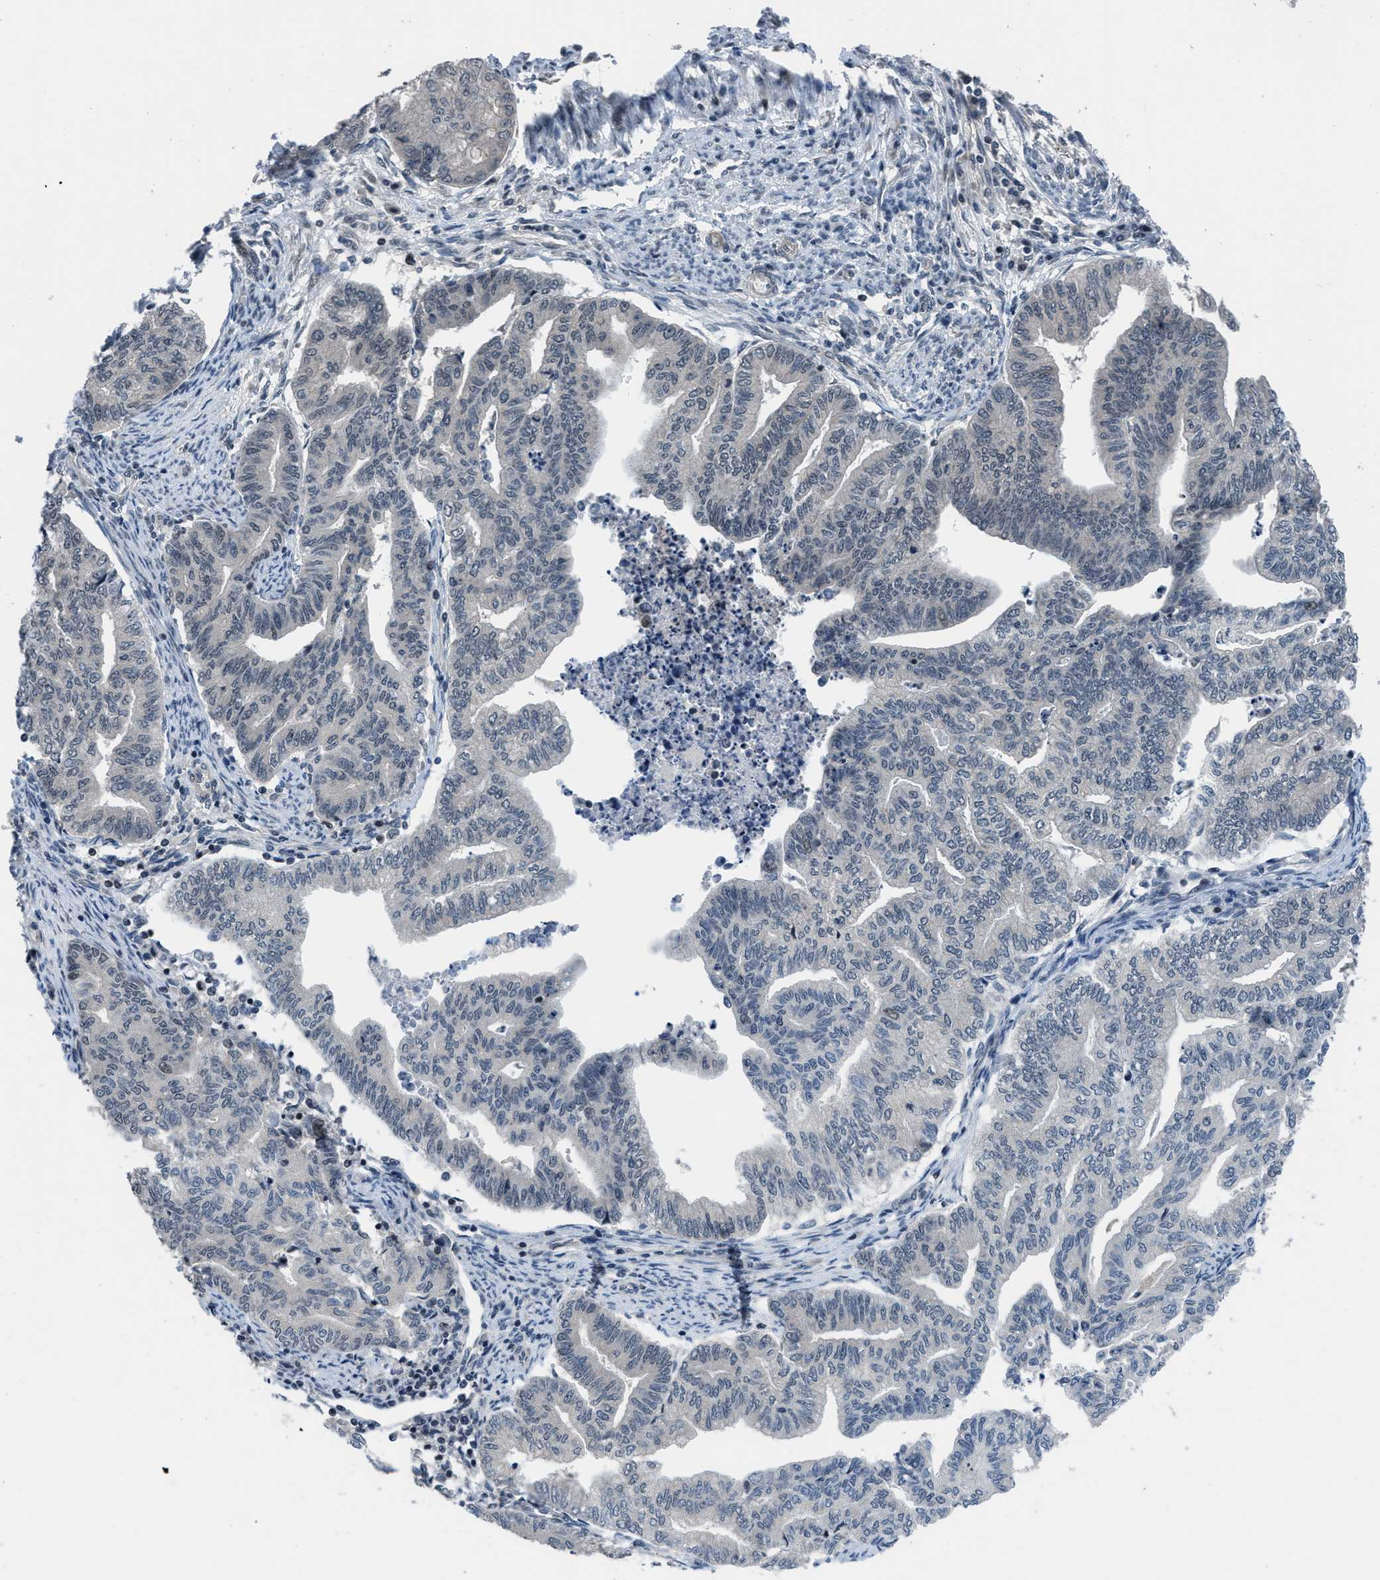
{"staining": {"intensity": "negative", "quantity": "none", "location": "none"}, "tissue": "endometrial cancer", "cell_type": "Tumor cells", "image_type": "cancer", "snomed": [{"axis": "morphology", "description": "Adenocarcinoma, NOS"}, {"axis": "topography", "description": "Endometrium"}], "caption": "This is a photomicrograph of IHC staining of endometrial cancer (adenocarcinoma), which shows no expression in tumor cells.", "gene": "SETD5", "patient": {"sex": "female", "age": 79}}